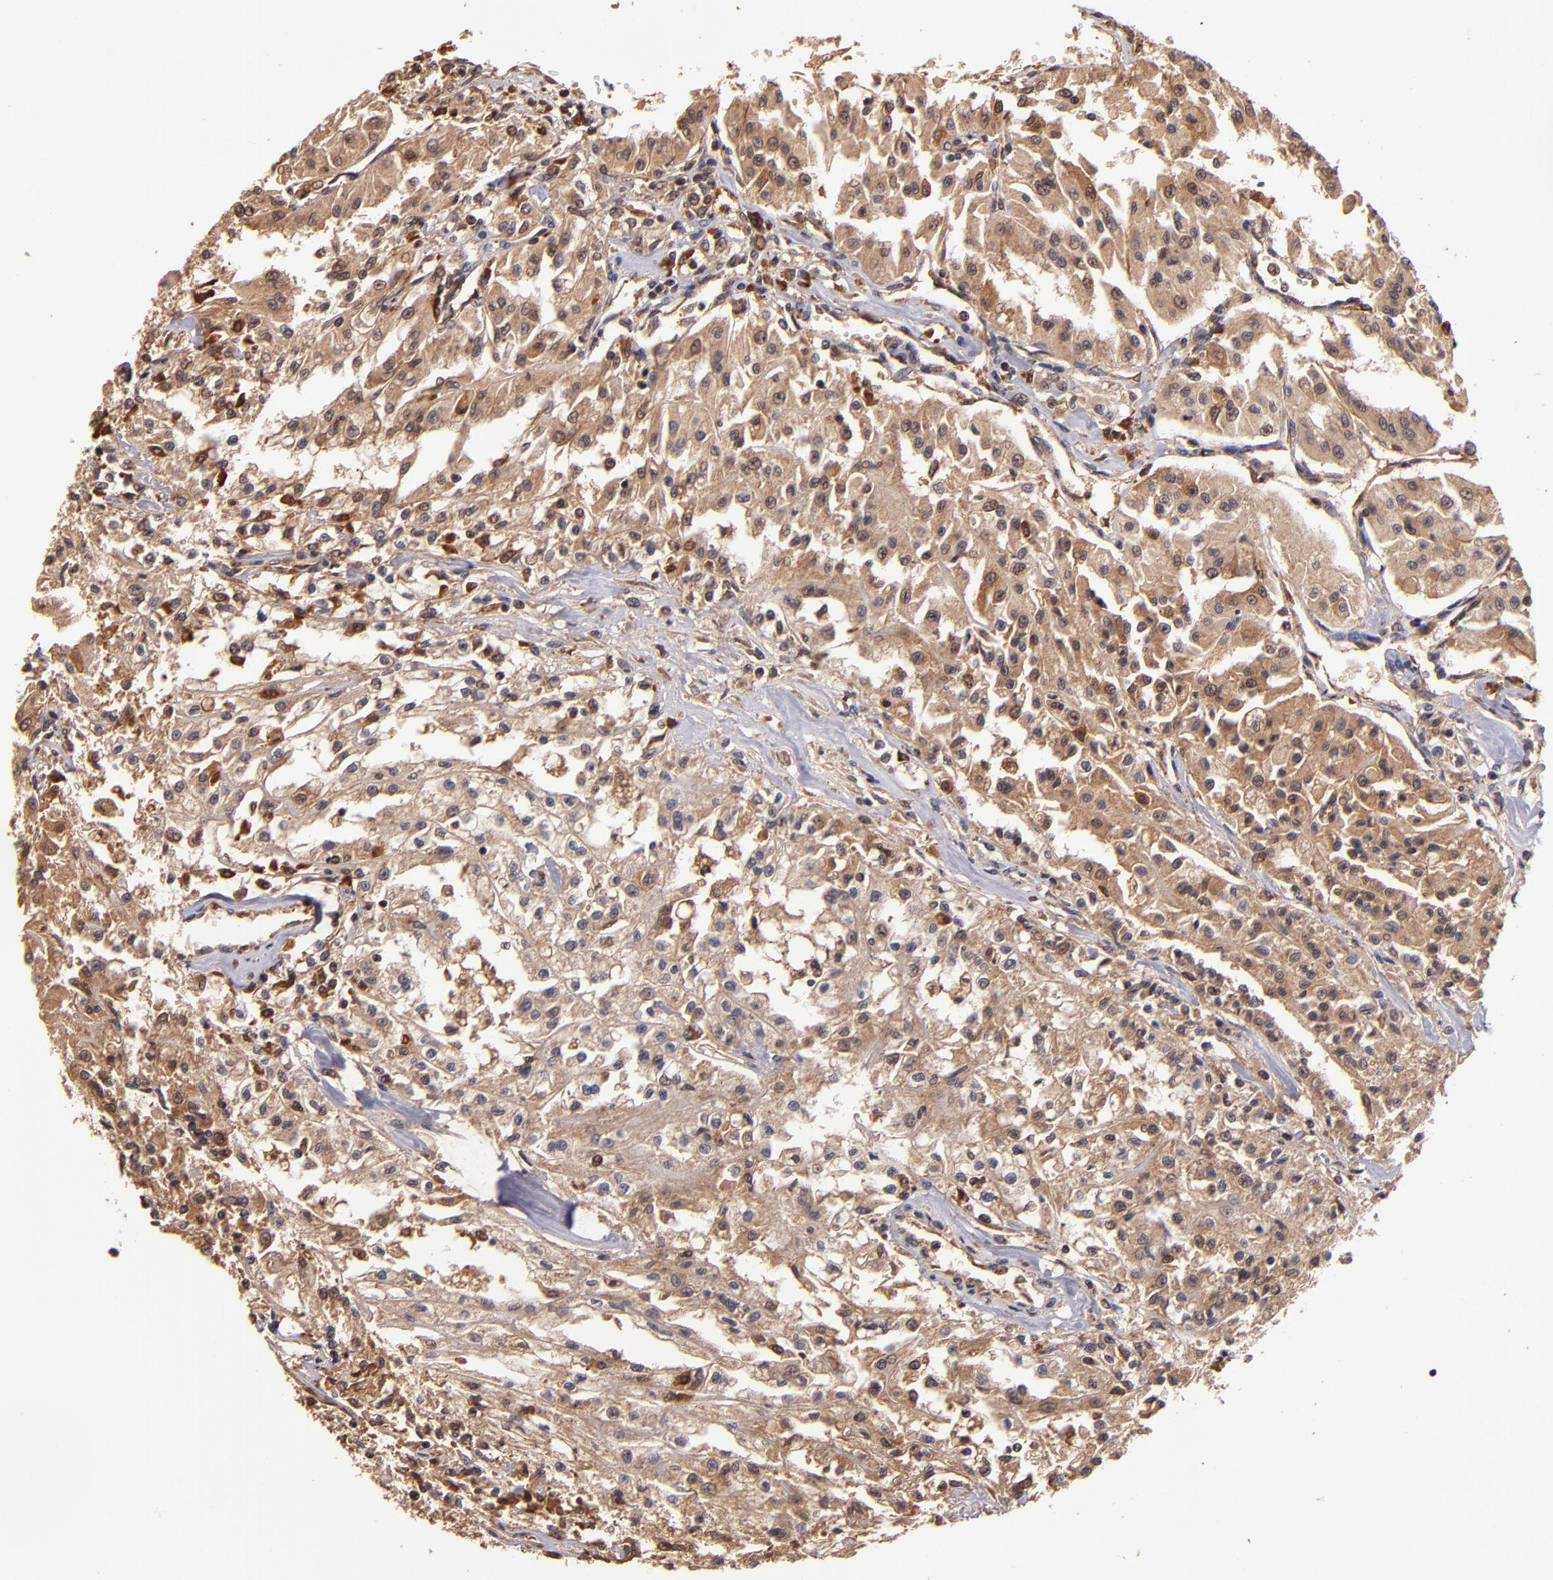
{"staining": {"intensity": "moderate", "quantity": ">75%", "location": "cytoplasmic/membranous"}, "tissue": "renal cancer", "cell_type": "Tumor cells", "image_type": "cancer", "snomed": [{"axis": "morphology", "description": "Adenocarcinoma, NOS"}, {"axis": "topography", "description": "Kidney"}], "caption": "The immunohistochemical stain labels moderate cytoplasmic/membranous positivity in tumor cells of renal adenocarcinoma tissue.", "gene": "RIOK3", "patient": {"sex": "male", "age": 78}}